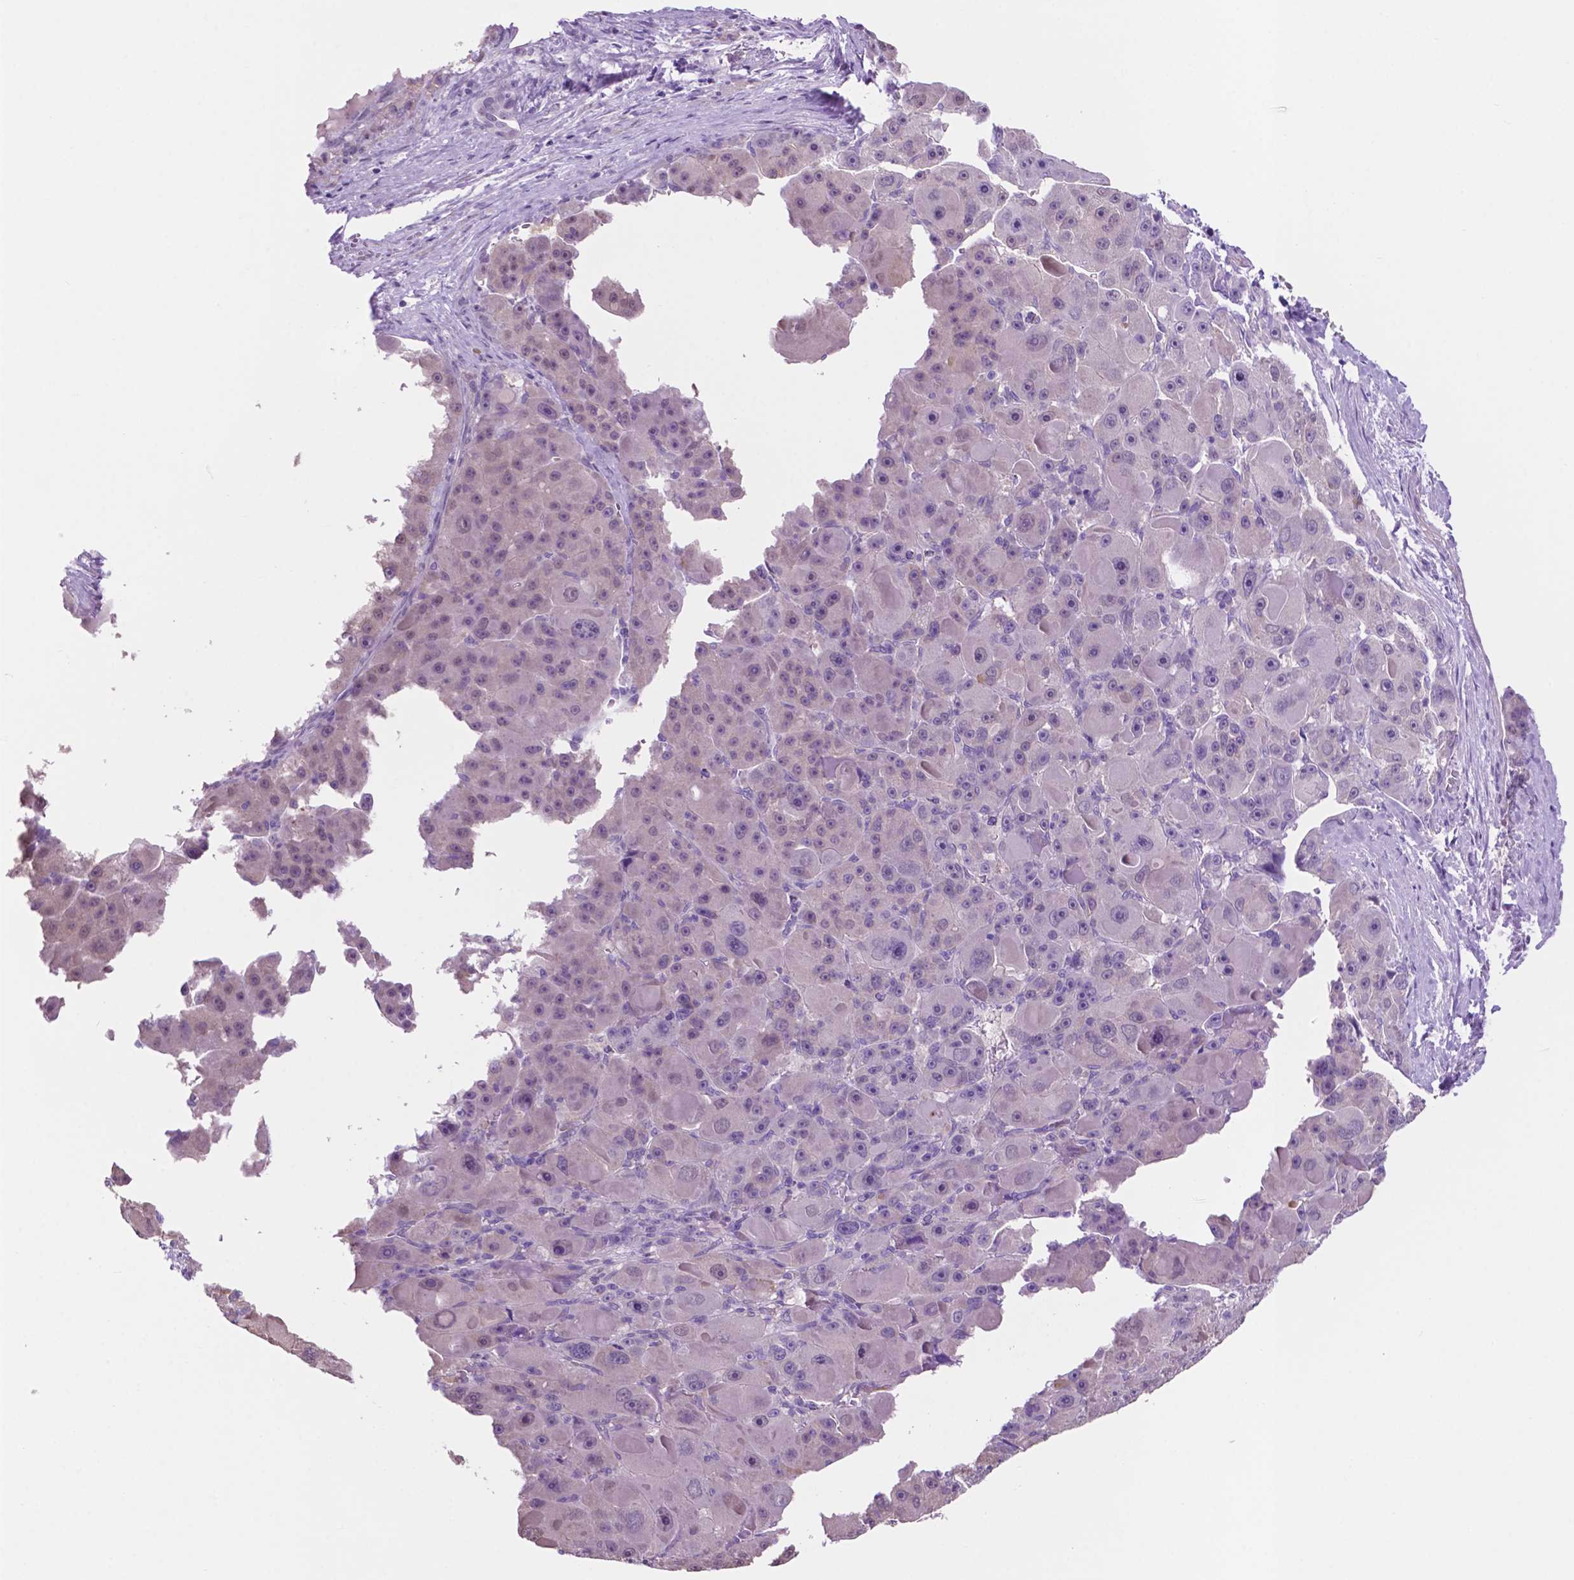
{"staining": {"intensity": "negative", "quantity": "none", "location": "none"}, "tissue": "liver cancer", "cell_type": "Tumor cells", "image_type": "cancer", "snomed": [{"axis": "morphology", "description": "Carcinoma, Hepatocellular, NOS"}, {"axis": "topography", "description": "Liver"}], "caption": "An IHC image of liver cancer is shown. There is no staining in tumor cells of liver cancer.", "gene": "ACY3", "patient": {"sex": "male", "age": 76}}